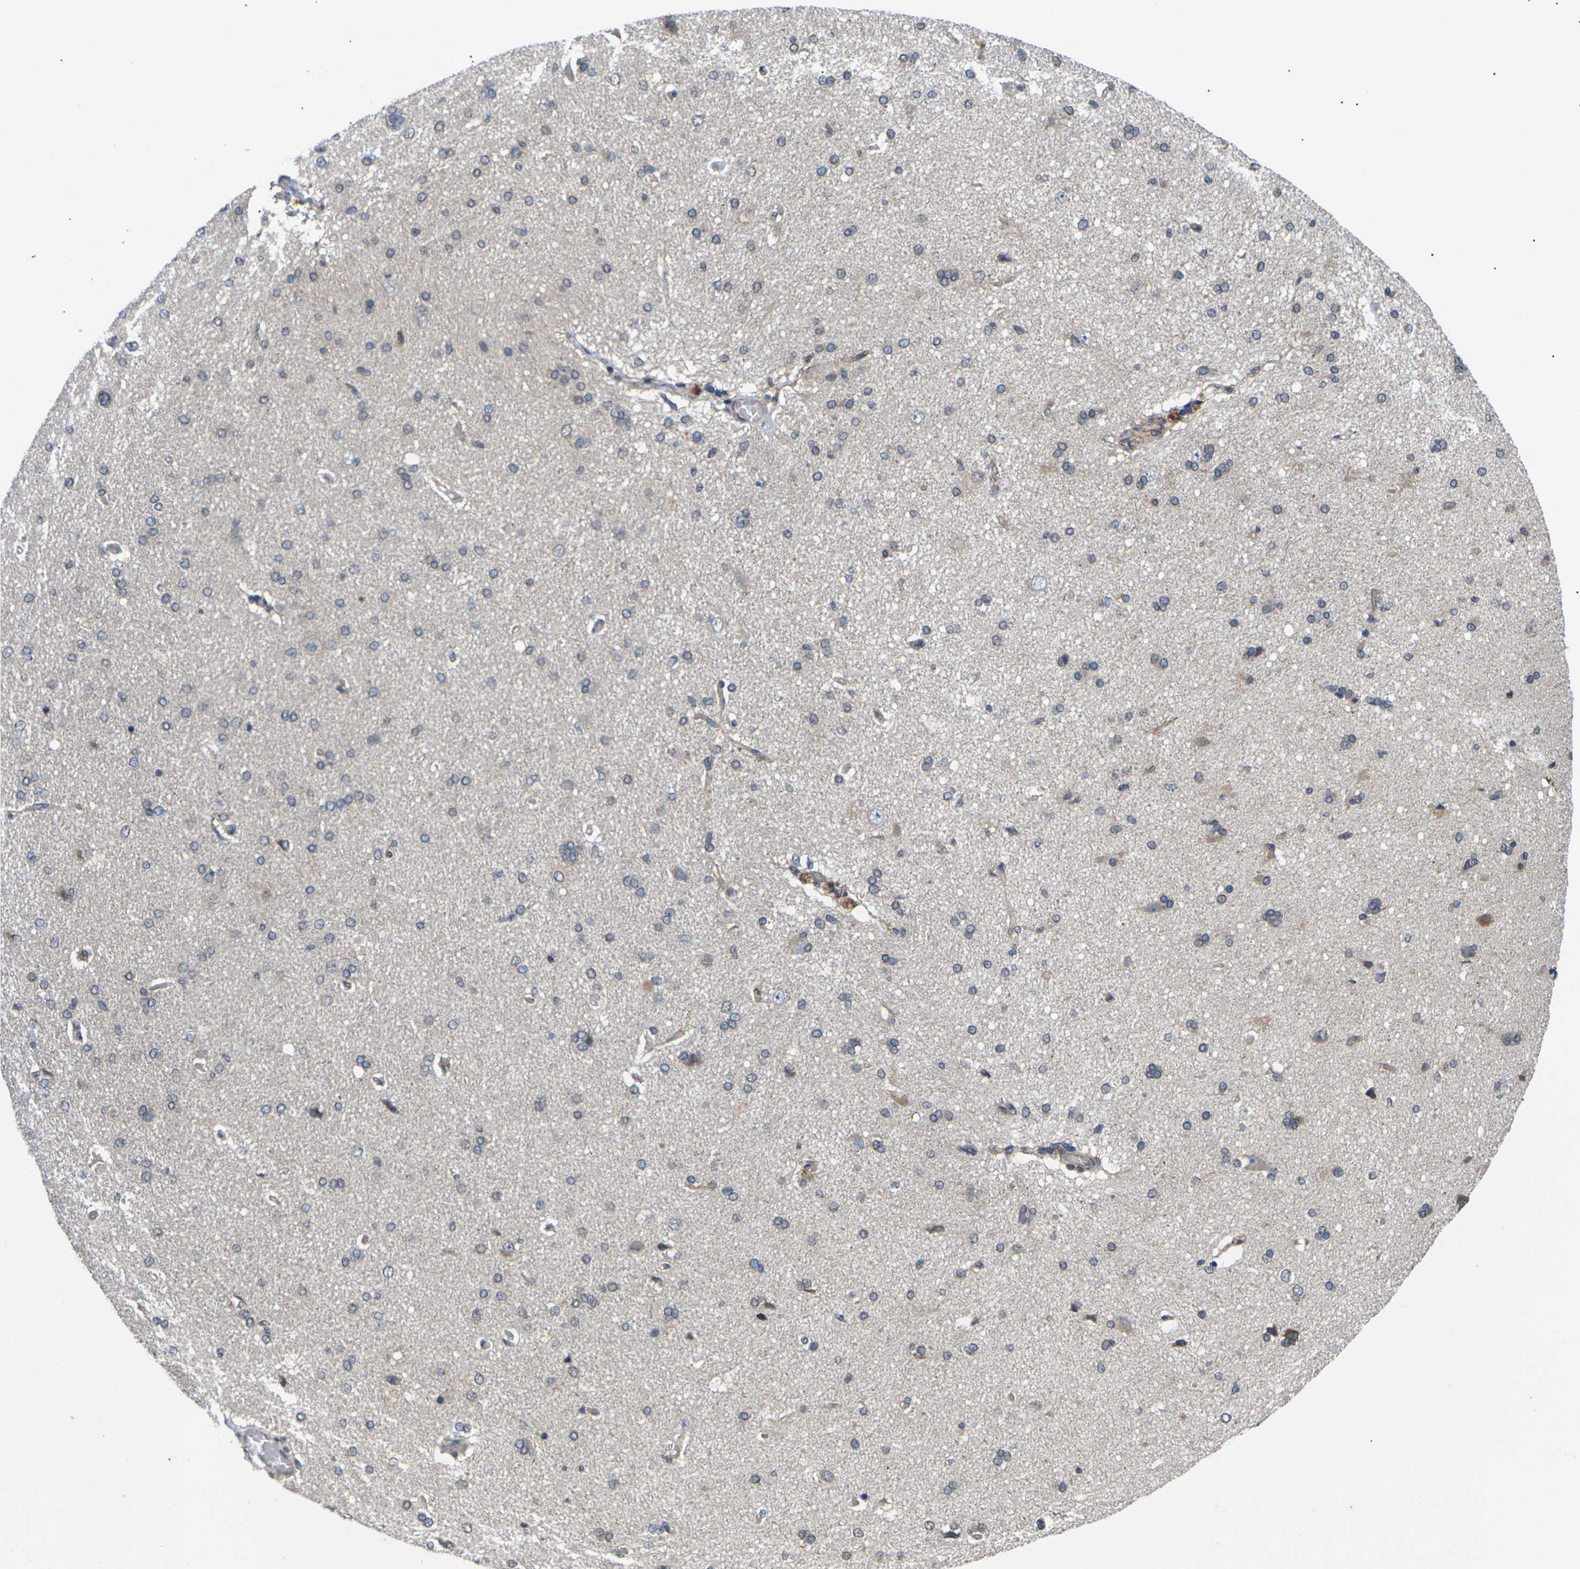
{"staining": {"intensity": "negative", "quantity": "none", "location": "none"}, "tissue": "cerebral cortex", "cell_type": "Endothelial cells", "image_type": "normal", "snomed": [{"axis": "morphology", "description": "Normal tissue, NOS"}, {"axis": "topography", "description": "Cerebral cortex"}], "caption": "A high-resolution image shows IHC staining of benign cerebral cortex, which reveals no significant positivity in endothelial cells. Brightfield microscopy of immunohistochemistry (IHC) stained with DAB (brown) and hematoxylin (blue), captured at high magnification.", "gene": "DKK2", "patient": {"sex": "male", "age": 62}}